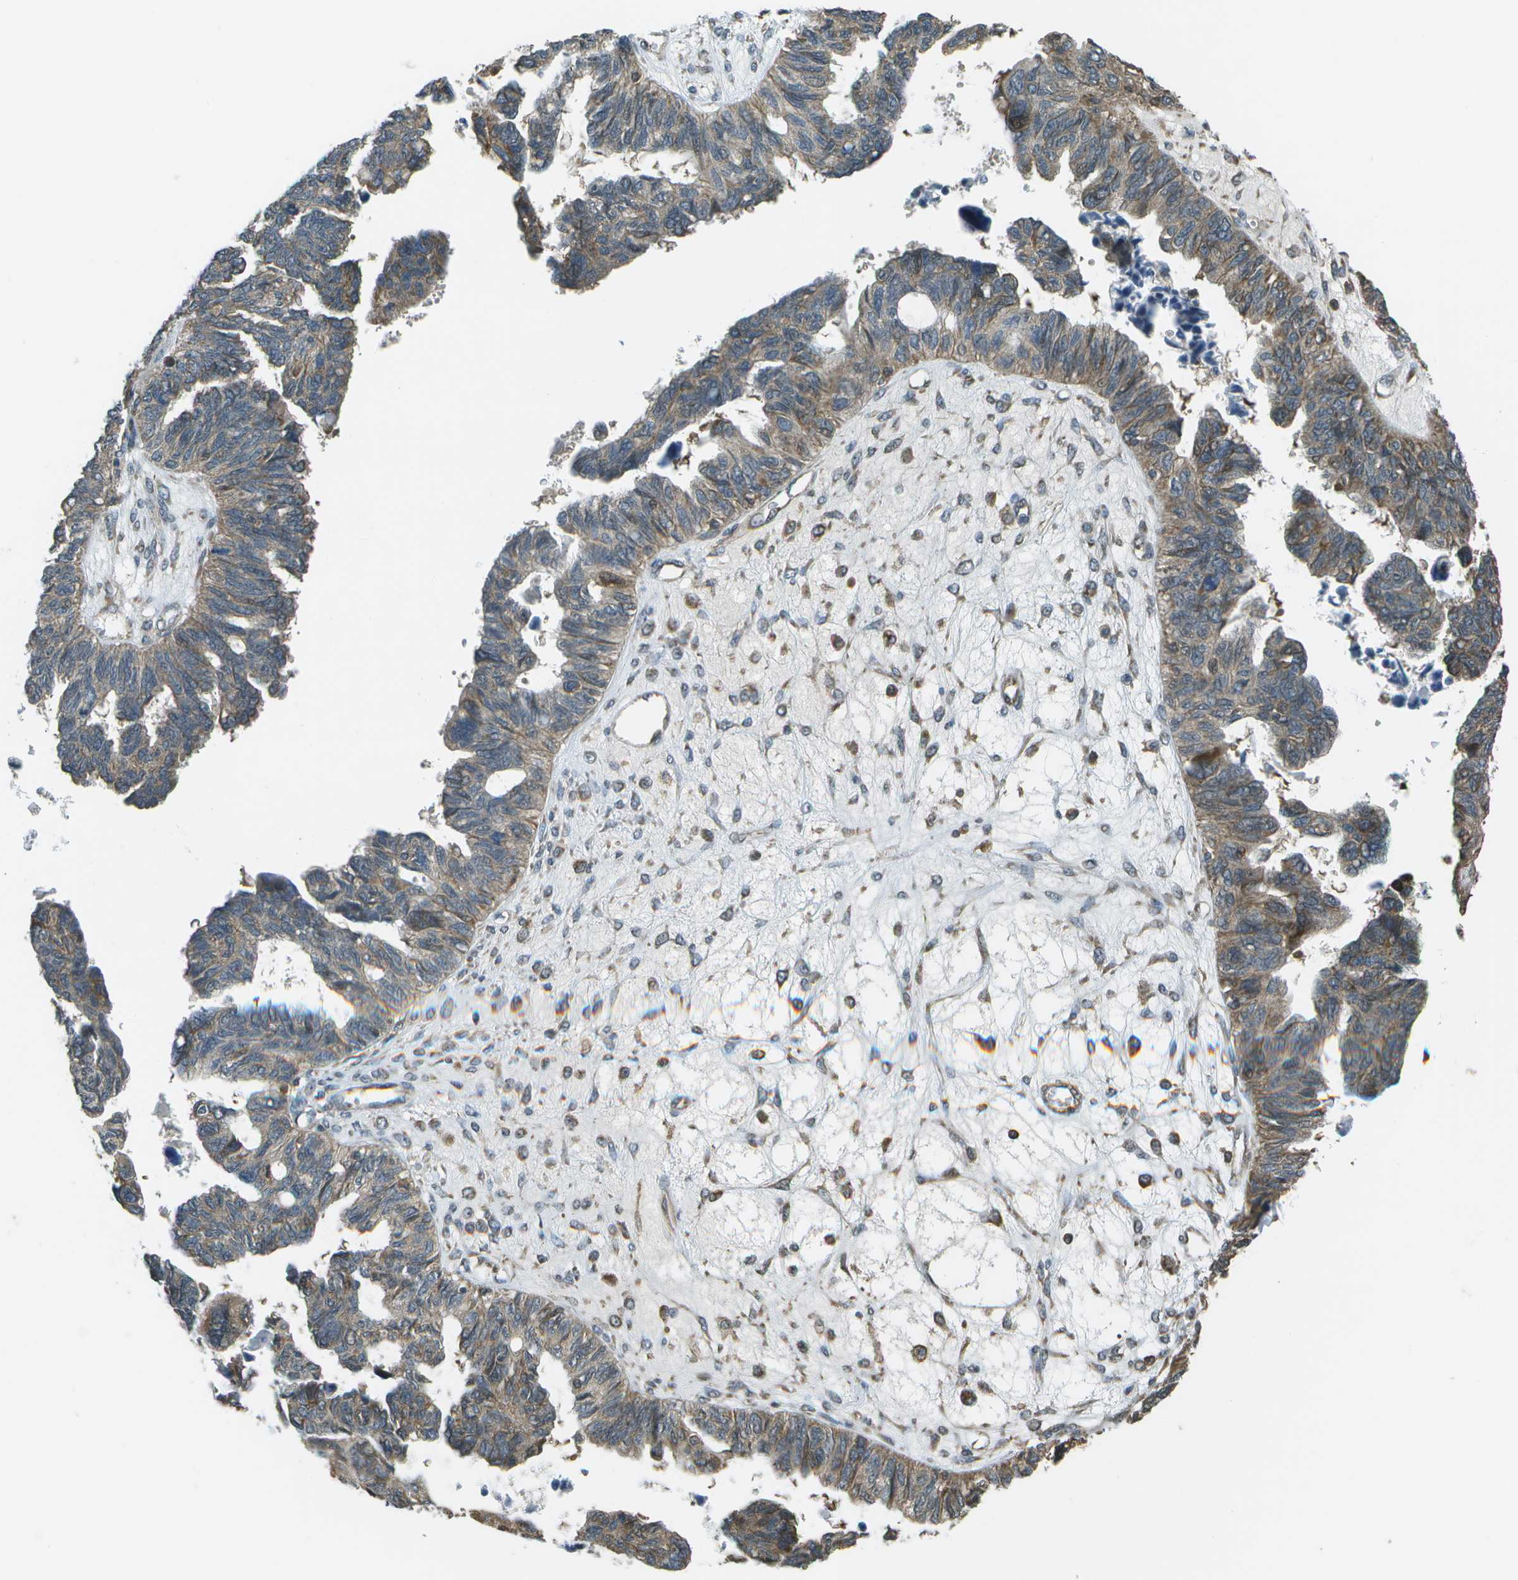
{"staining": {"intensity": "moderate", "quantity": "25%-75%", "location": "cytoplasmic/membranous"}, "tissue": "ovarian cancer", "cell_type": "Tumor cells", "image_type": "cancer", "snomed": [{"axis": "morphology", "description": "Cystadenocarcinoma, serous, NOS"}, {"axis": "topography", "description": "Ovary"}], "caption": "Immunohistochemical staining of serous cystadenocarcinoma (ovarian) demonstrates moderate cytoplasmic/membranous protein staining in approximately 25%-75% of tumor cells.", "gene": "PLPBP", "patient": {"sex": "female", "age": 79}}